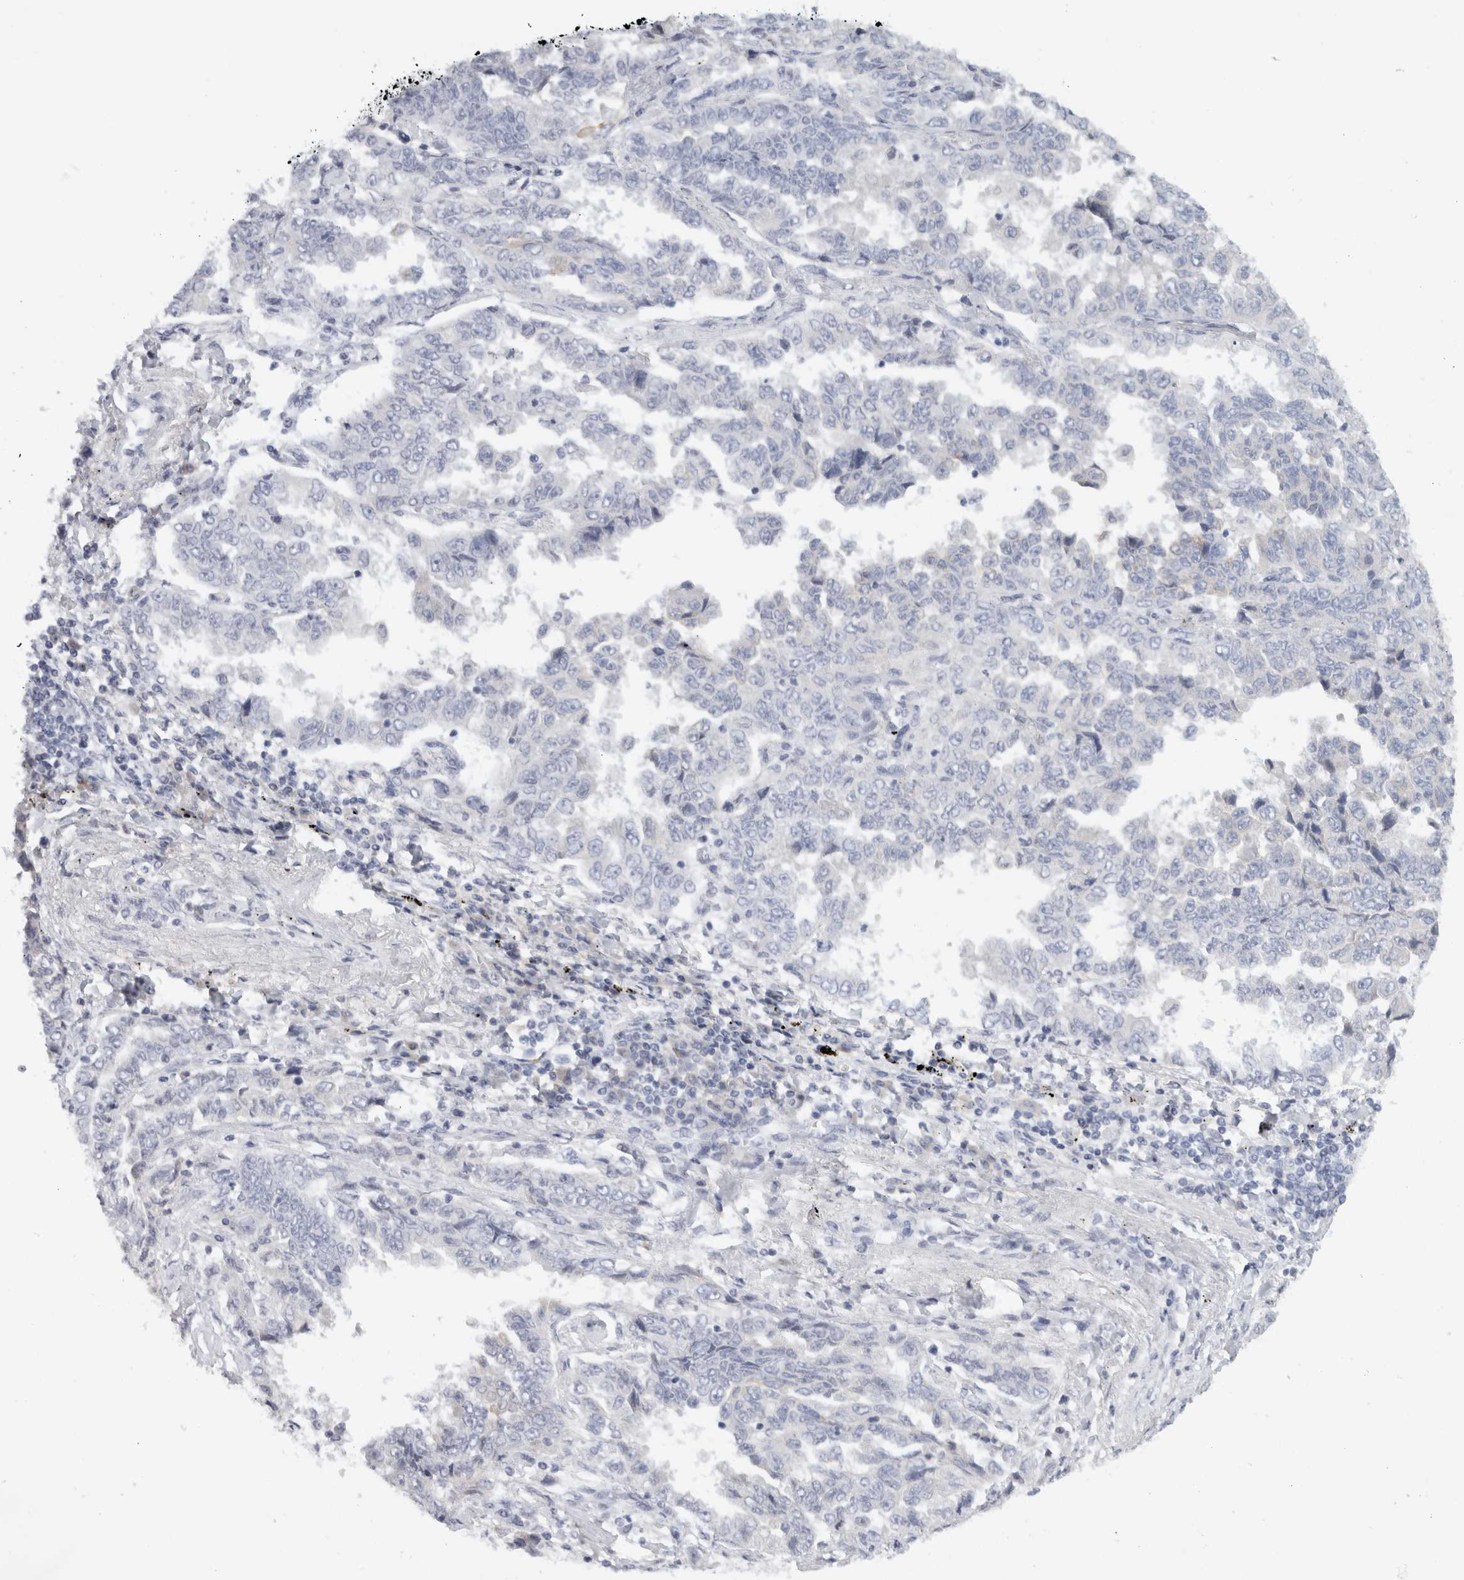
{"staining": {"intensity": "negative", "quantity": "none", "location": "none"}, "tissue": "lung cancer", "cell_type": "Tumor cells", "image_type": "cancer", "snomed": [{"axis": "morphology", "description": "Adenocarcinoma, NOS"}, {"axis": "topography", "description": "Lung"}], "caption": "A photomicrograph of adenocarcinoma (lung) stained for a protein displays no brown staining in tumor cells.", "gene": "STK31", "patient": {"sex": "female", "age": 51}}